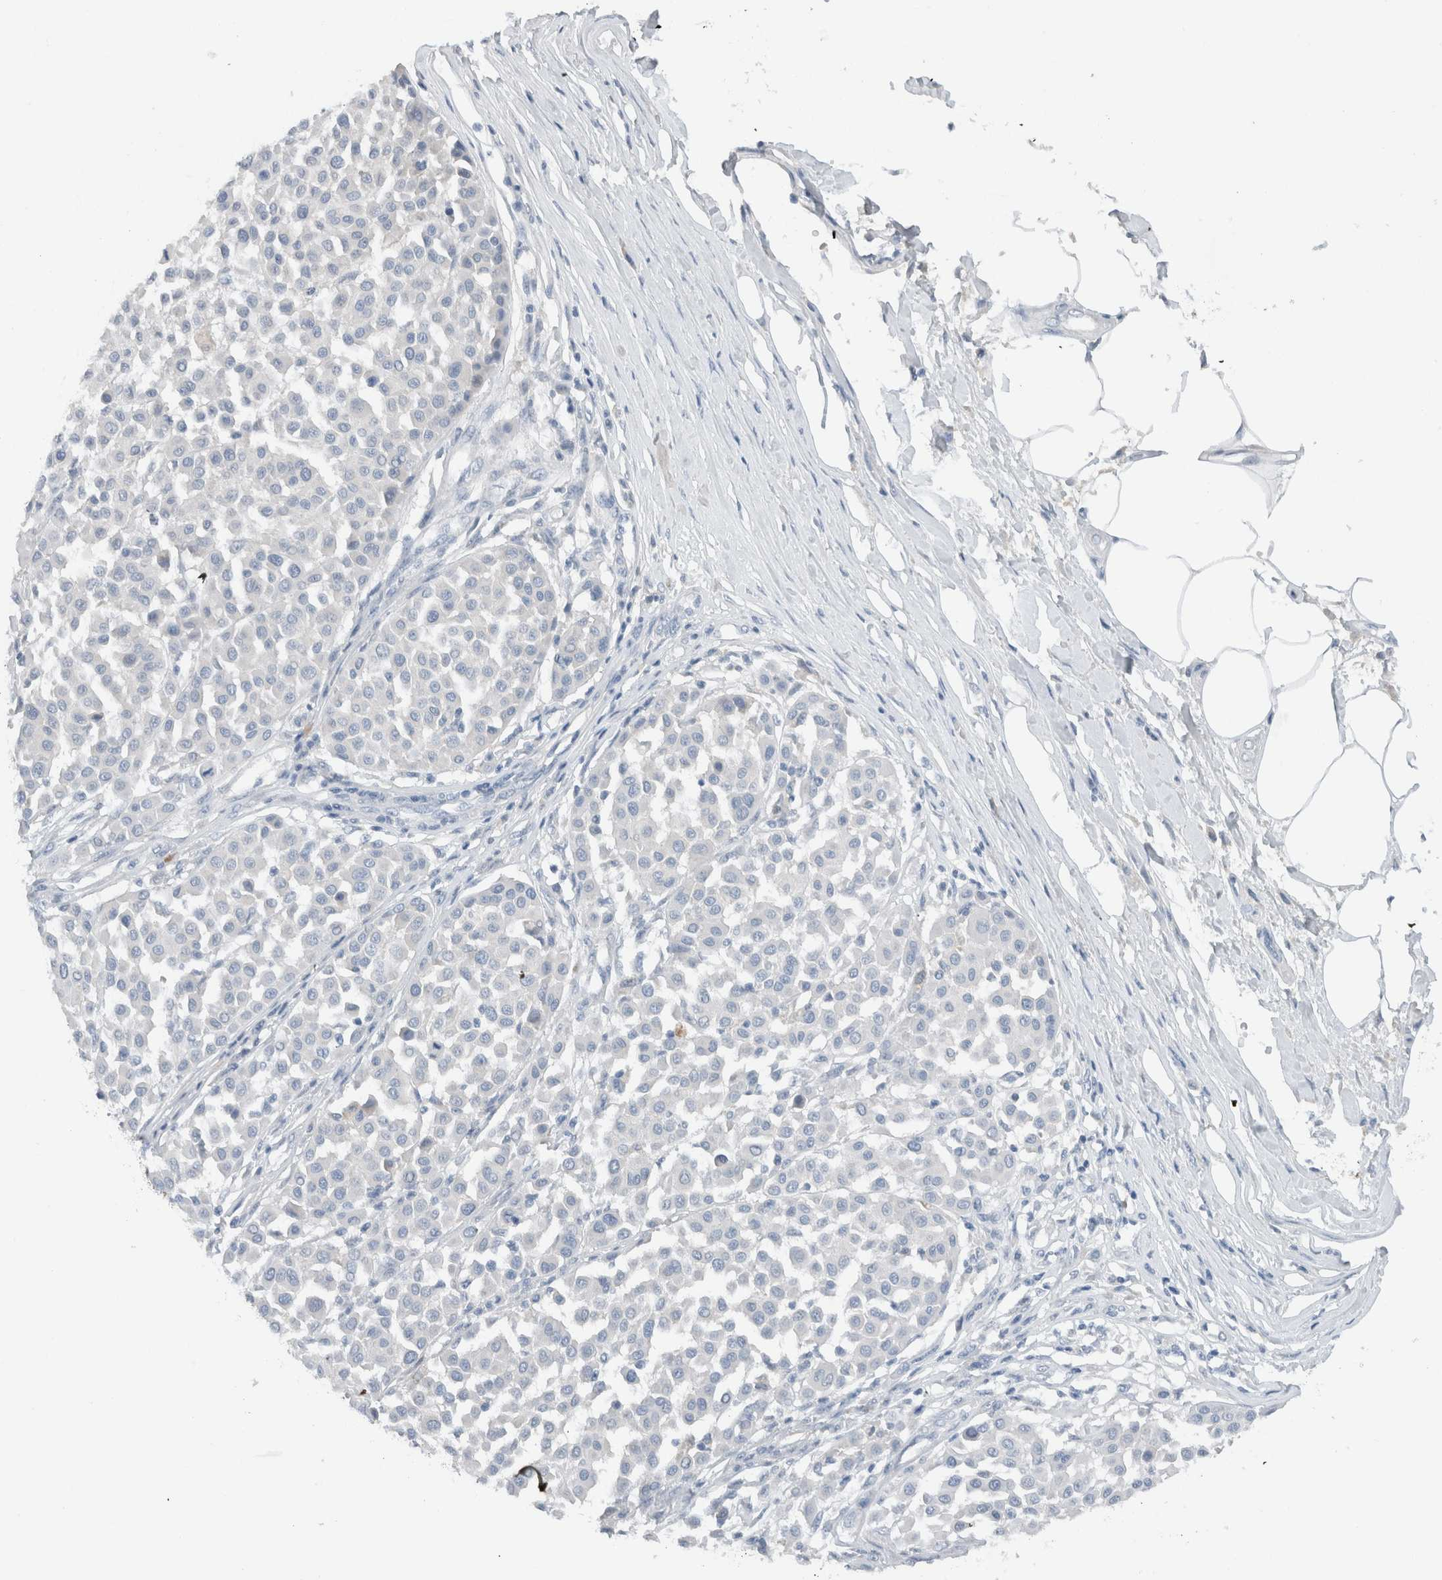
{"staining": {"intensity": "negative", "quantity": "none", "location": "none"}, "tissue": "melanoma", "cell_type": "Tumor cells", "image_type": "cancer", "snomed": [{"axis": "morphology", "description": "Malignant melanoma, Metastatic site"}, {"axis": "topography", "description": "Soft tissue"}], "caption": "IHC of malignant melanoma (metastatic site) exhibits no expression in tumor cells.", "gene": "DUOX1", "patient": {"sex": "male", "age": 41}}